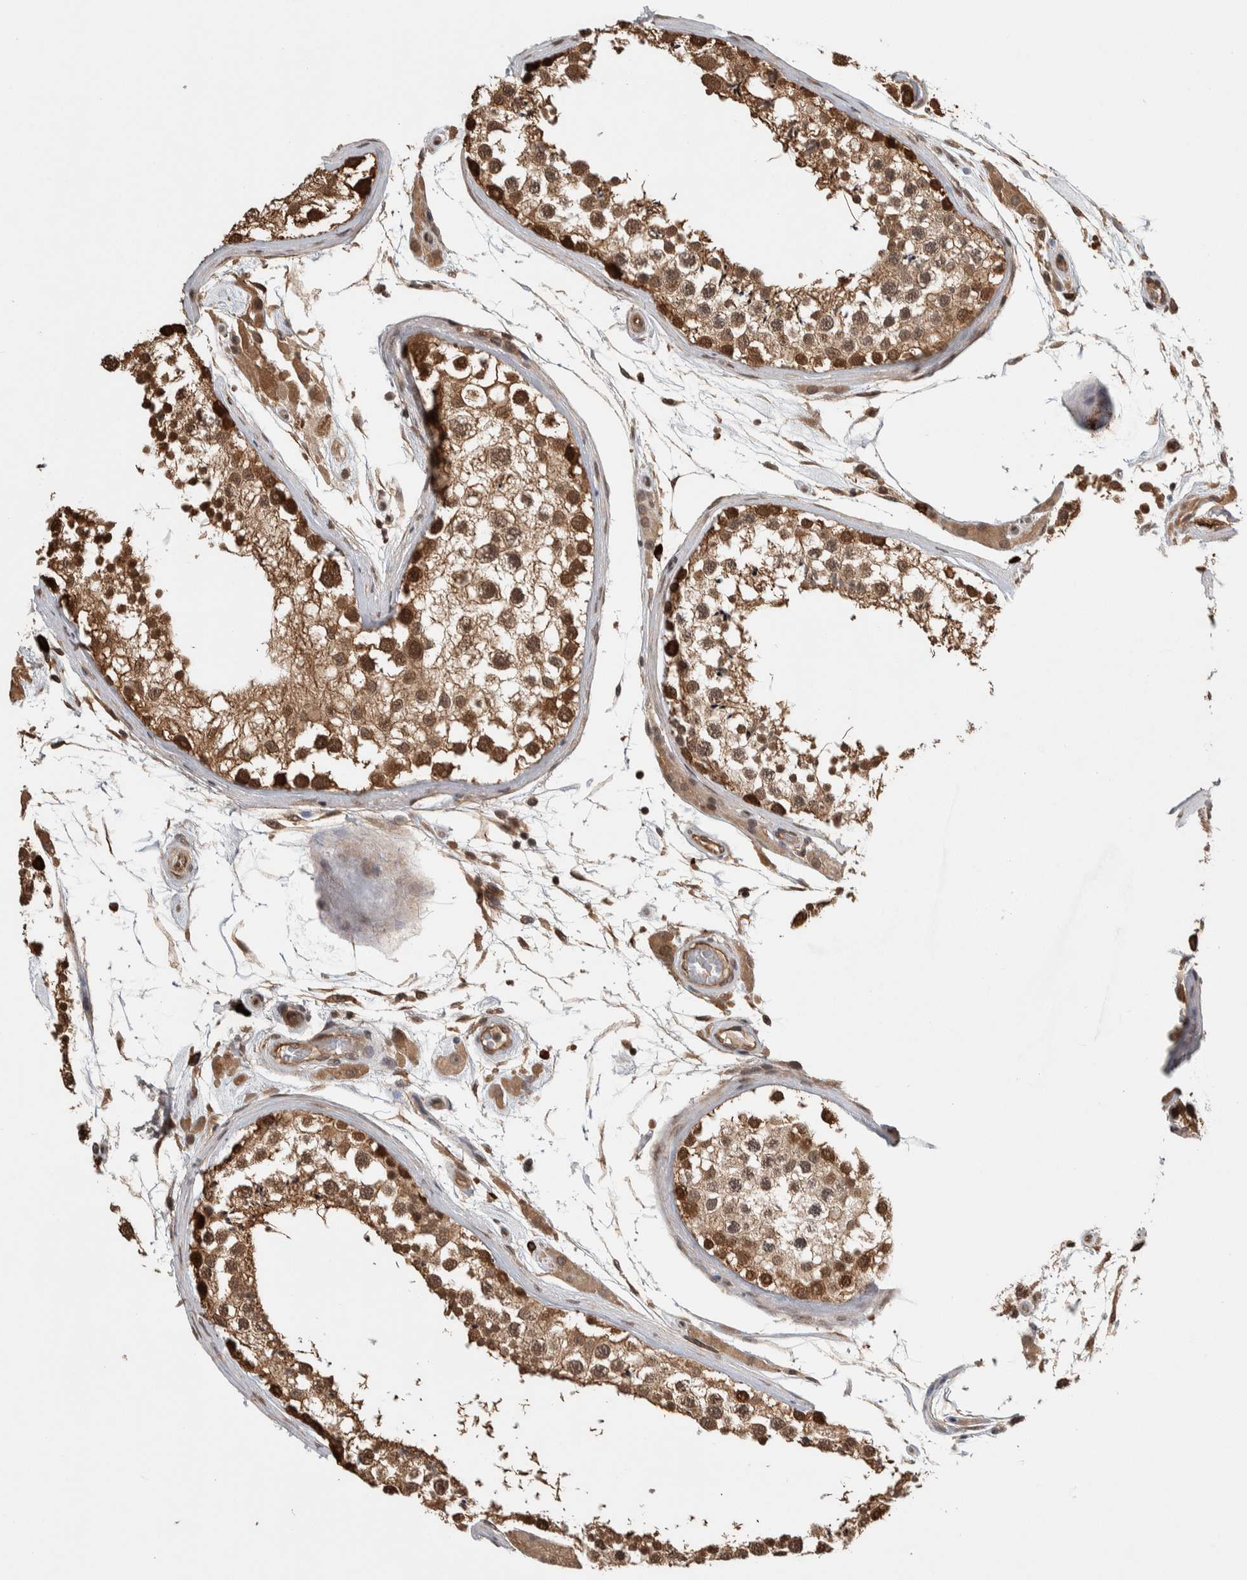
{"staining": {"intensity": "strong", "quantity": ">75%", "location": "cytoplasmic/membranous,nuclear"}, "tissue": "testis", "cell_type": "Cells in seminiferous ducts", "image_type": "normal", "snomed": [{"axis": "morphology", "description": "Normal tissue, NOS"}, {"axis": "topography", "description": "Testis"}], "caption": "A photomicrograph of human testis stained for a protein exhibits strong cytoplasmic/membranous,nuclear brown staining in cells in seminiferous ducts.", "gene": "ZNF592", "patient": {"sex": "male", "age": 46}}